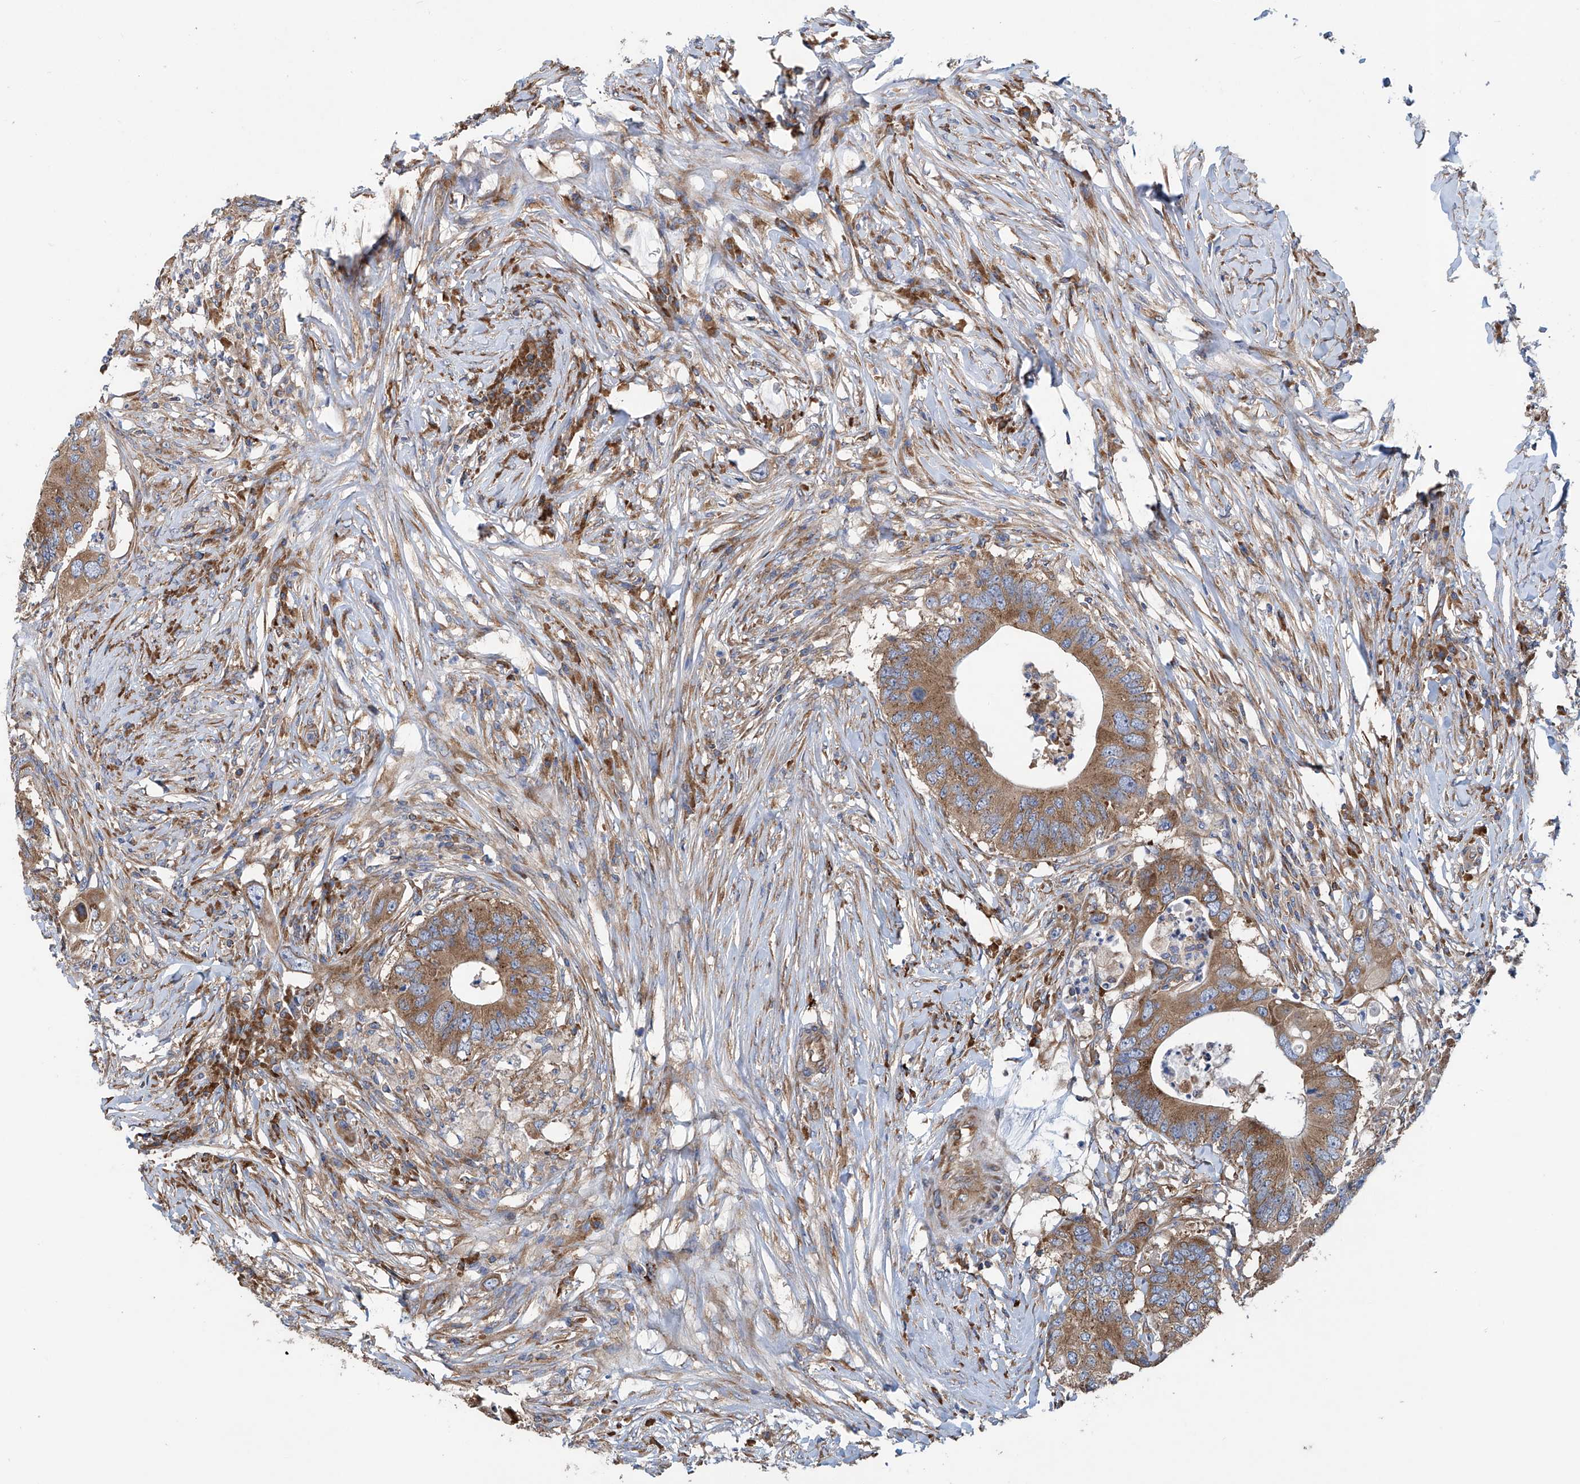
{"staining": {"intensity": "strong", "quantity": ">75%", "location": "cytoplasmic/membranous"}, "tissue": "colorectal cancer", "cell_type": "Tumor cells", "image_type": "cancer", "snomed": [{"axis": "morphology", "description": "Adenocarcinoma, NOS"}, {"axis": "topography", "description": "Colon"}], "caption": "Colorectal adenocarcinoma tissue reveals strong cytoplasmic/membranous expression in about >75% of tumor cells", "gene": "SENP2", "patient": {"sex": "male", "age": 71}}